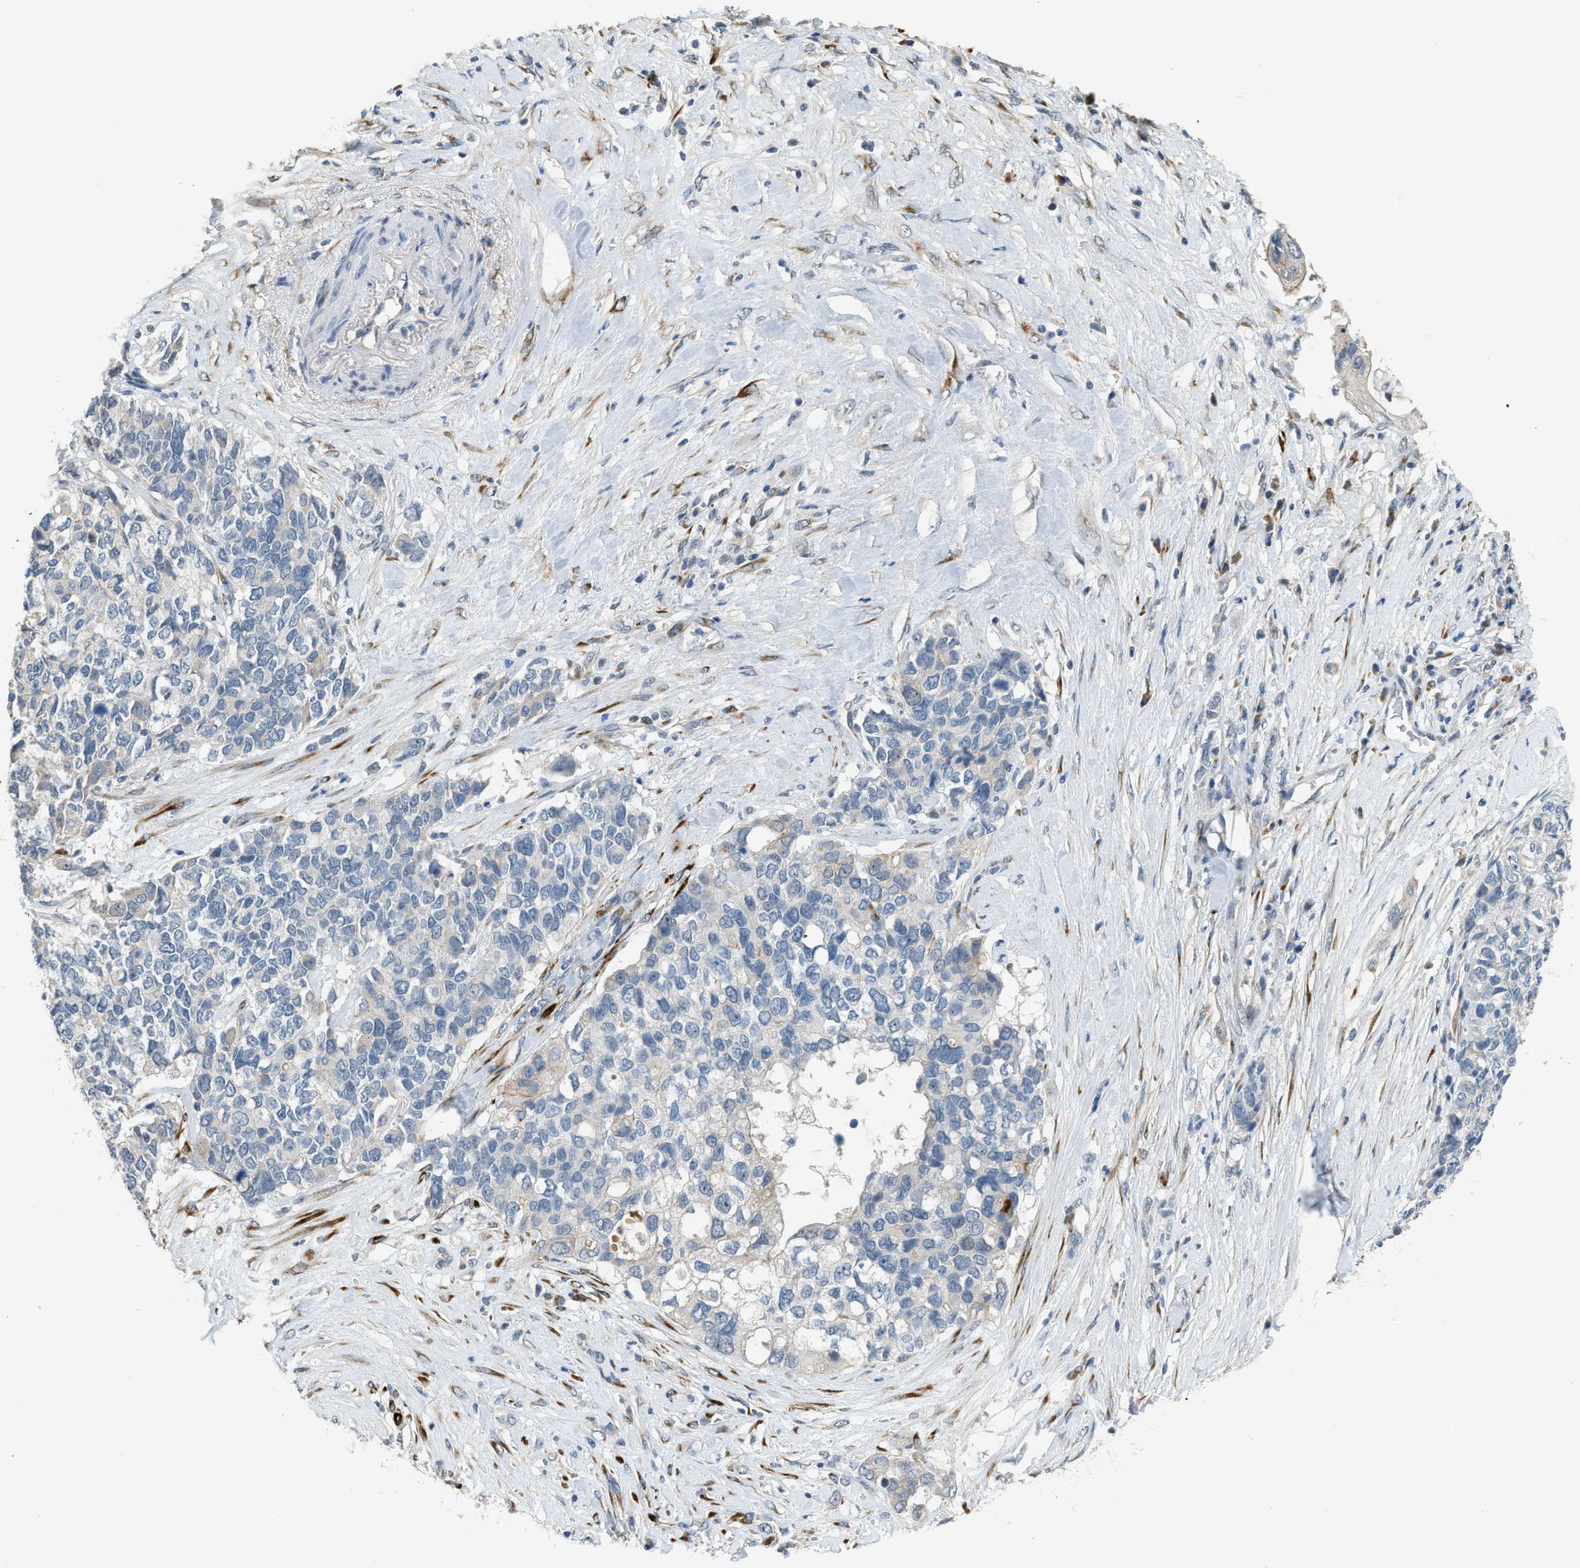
{"staining": {"intensity": "negative", "quantity": "none", "location": "none"}, "tissue": "pancreatic cancer", "cell_type": "Tumor cells", "image_type": "cancer", "snomed": [{"axis": "morphology", "description": "Adenocarcinoma, NOS"}, {"axis": "topography", "description": "Pancreas"}], "caption": "Protein analysis of pancreatic cancer exhibits no significant staining in tumor cells. (Stains: DAB (3,3'-diaminobenzidine) immunohistochemistry (IHC) with hematoxylin counter stain, Microscopy: brightfield microscopy at high magnification).", "gene": "TMEM154", "patient": {"sex": "female", "age": 56}}